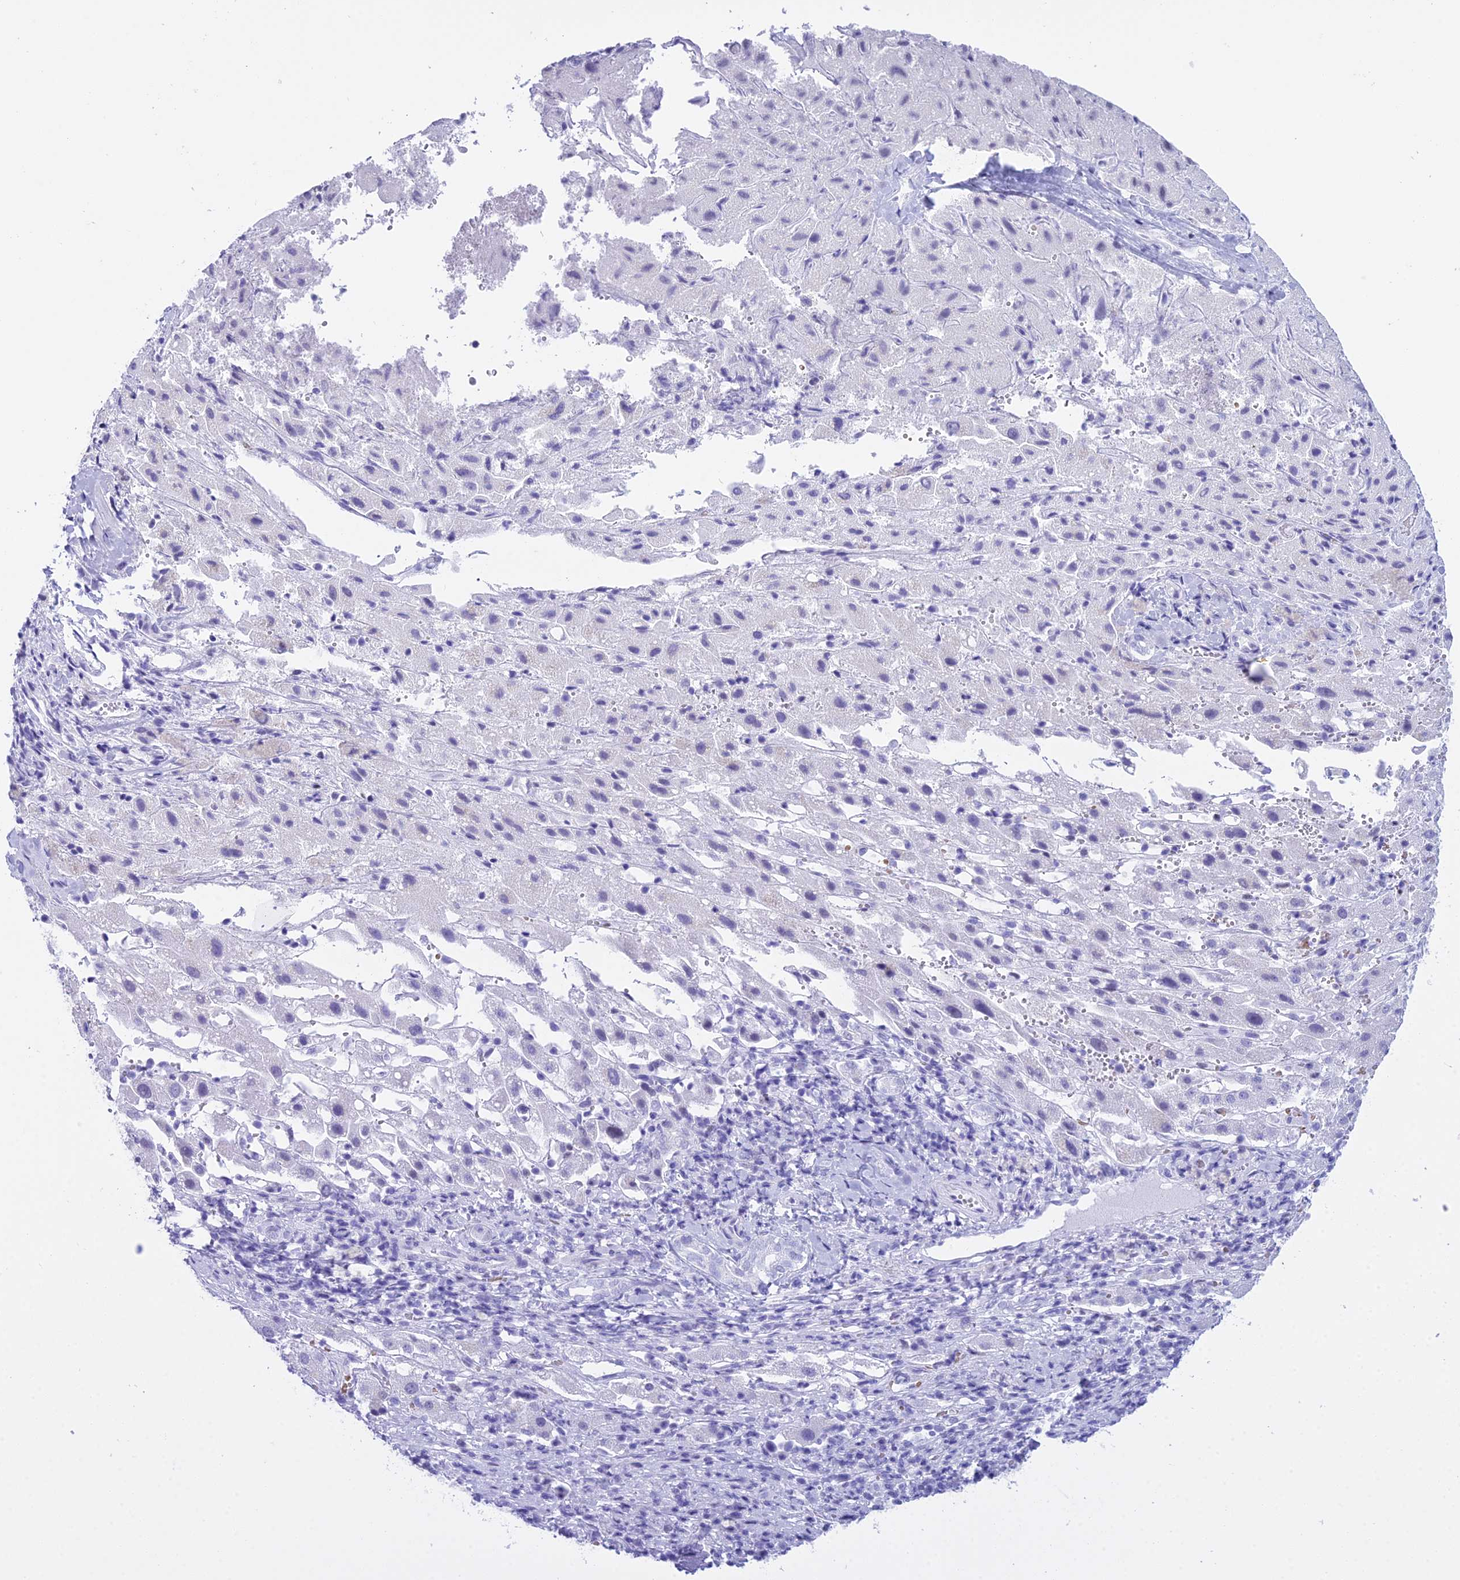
{"staining": {"intensity": "negative", "quantity": "none", "location": "none"}, "tissue": "liver cancer", "cell_type": "Tumor cells", "image_type": "cancer", "snomed": [{"axis": "morphology", "description": "Carcinoma, Hepatocellular, NOS"}, {"axis": "topography", "description": "Liver"}], "caption": "Tumor cells are negative for brown protein staining in hepatocellular carcinoma (liver).", "gene": "RNPS1", "patient": {"sex": "female", "age": 58}}